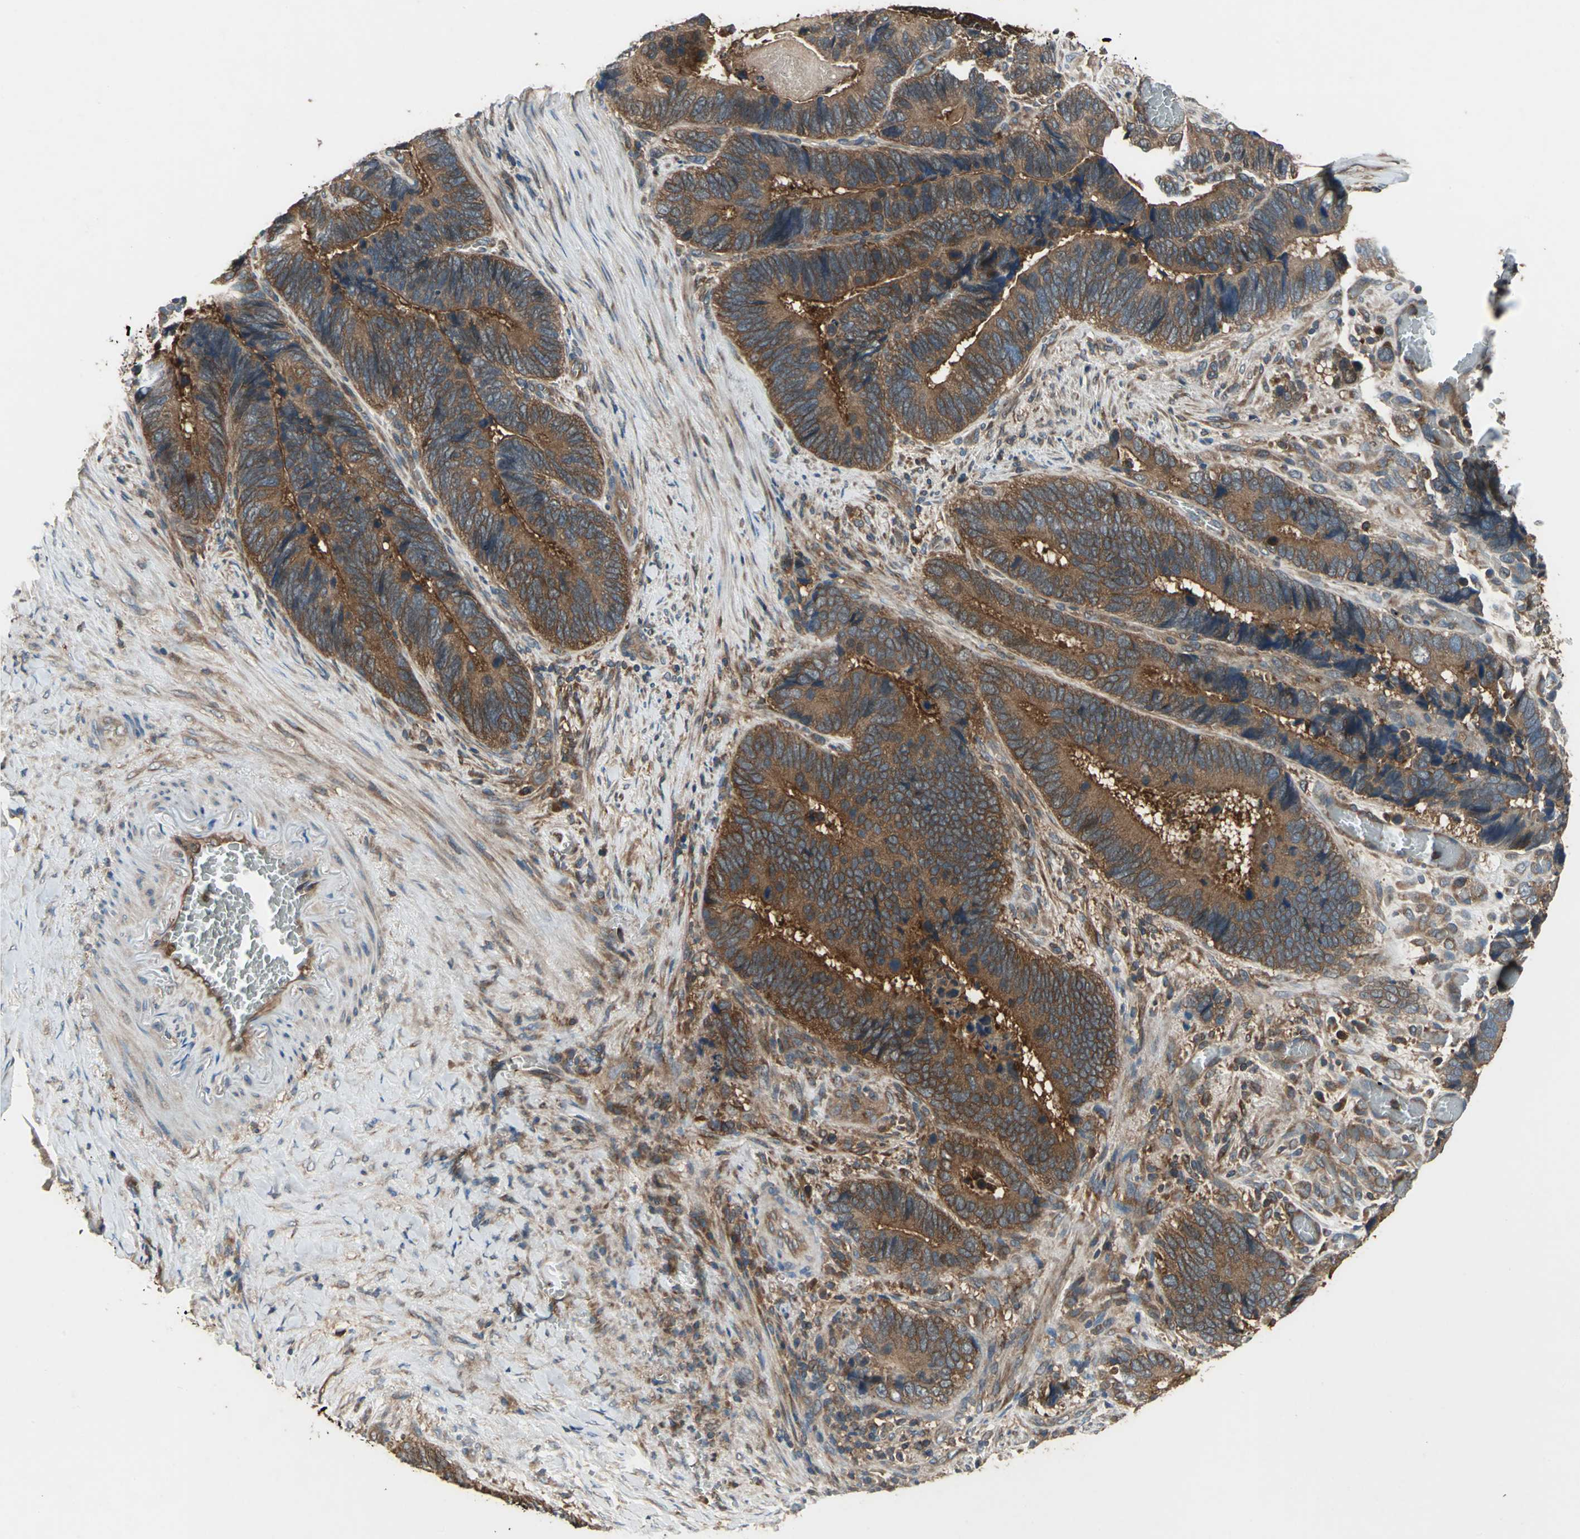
{"staining": {"intensity": "strong", "quantity": ">75%", "location": "cytoplasmic/membranous"}, "tissue": "colorectal cancer", "cell_type": "Tumor cells", "image_type": "cancer", "snomed": [{"axis": "morphology", "description": "Adenocarcinoma, NOS"}, {"axis": "topography", "description": "Colon"}], "caption": "Immunohistochemistry (IHC) image of neoplastic tissue: colorectal adenocarcinoma stained using immunohistochemistry exhibits high levels of strong protein expression localized specifically in the cytoplasmic/membranous of tumor cells, appearing as a cytoplasmic/membranous brown color.", "gene": "CAPN1", "patient": {"sex": "male", "age": 72}}